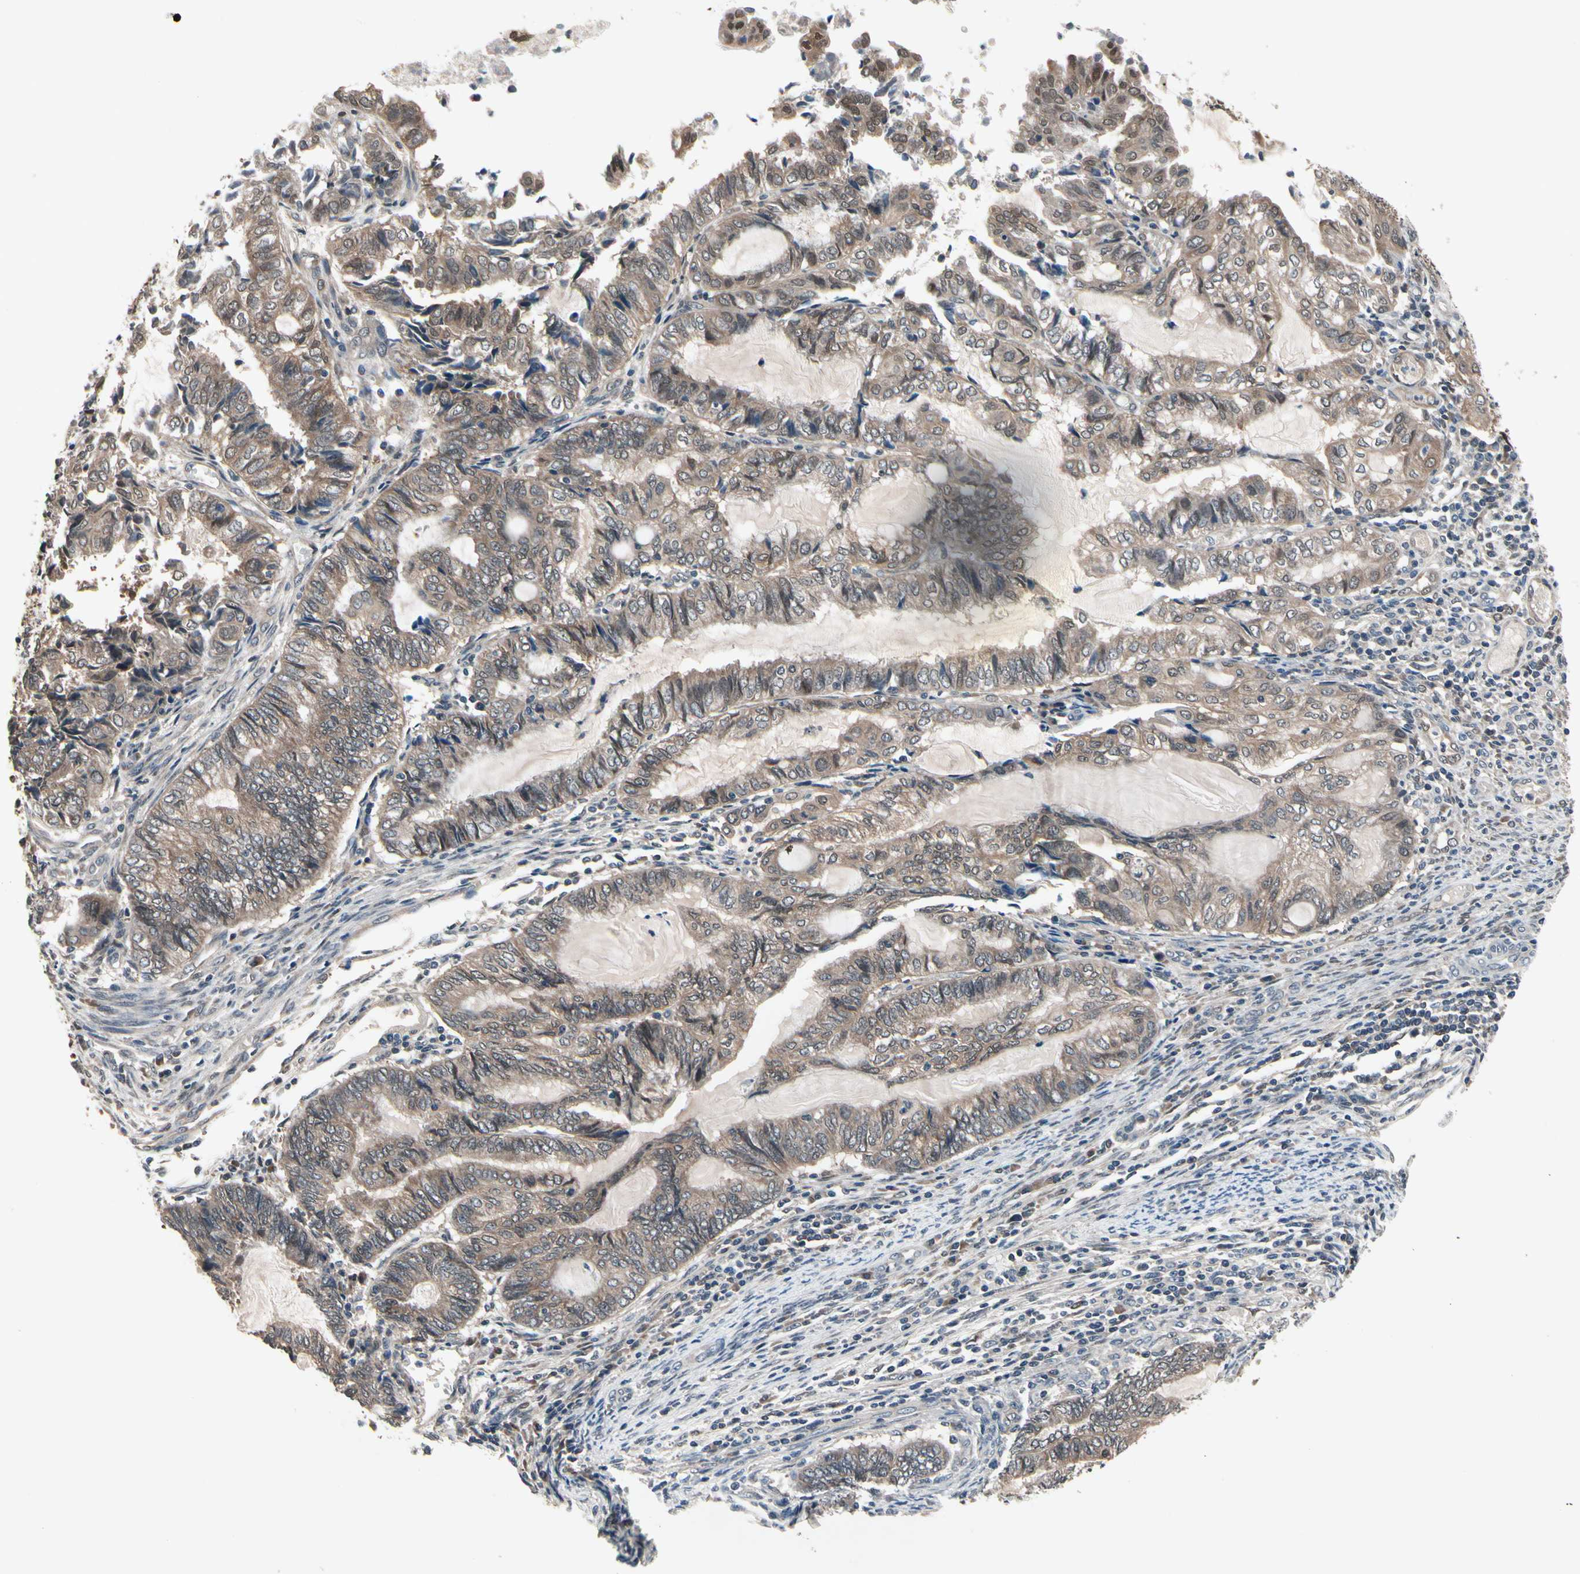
{"staining": {"intensity": "weak", "quantity": ">75%", "location": "cytoplasmic/membranous"}, "tissue": "endometrial cancer", "cell_type": "Tumor cells", "image_type": "cancer", "snomed": [{"axis": "morphology", "description": "Adenocarcinoma, NOS"}, {"axis": "topography", "description": "Uterus"}, {"axis": "topography", "description": "Endometrium"}], "caption": "Immunohistochemistry (DAB (3,3'-diaminobenzidine)) staining of endometrial cancer (adenocarcinoma) shows weak cytoplasmic/membranous protein staining in approximately >75% of tumor cells.", "gene": "PRDX6", "patient": {"sex": "female", "age": 70}}